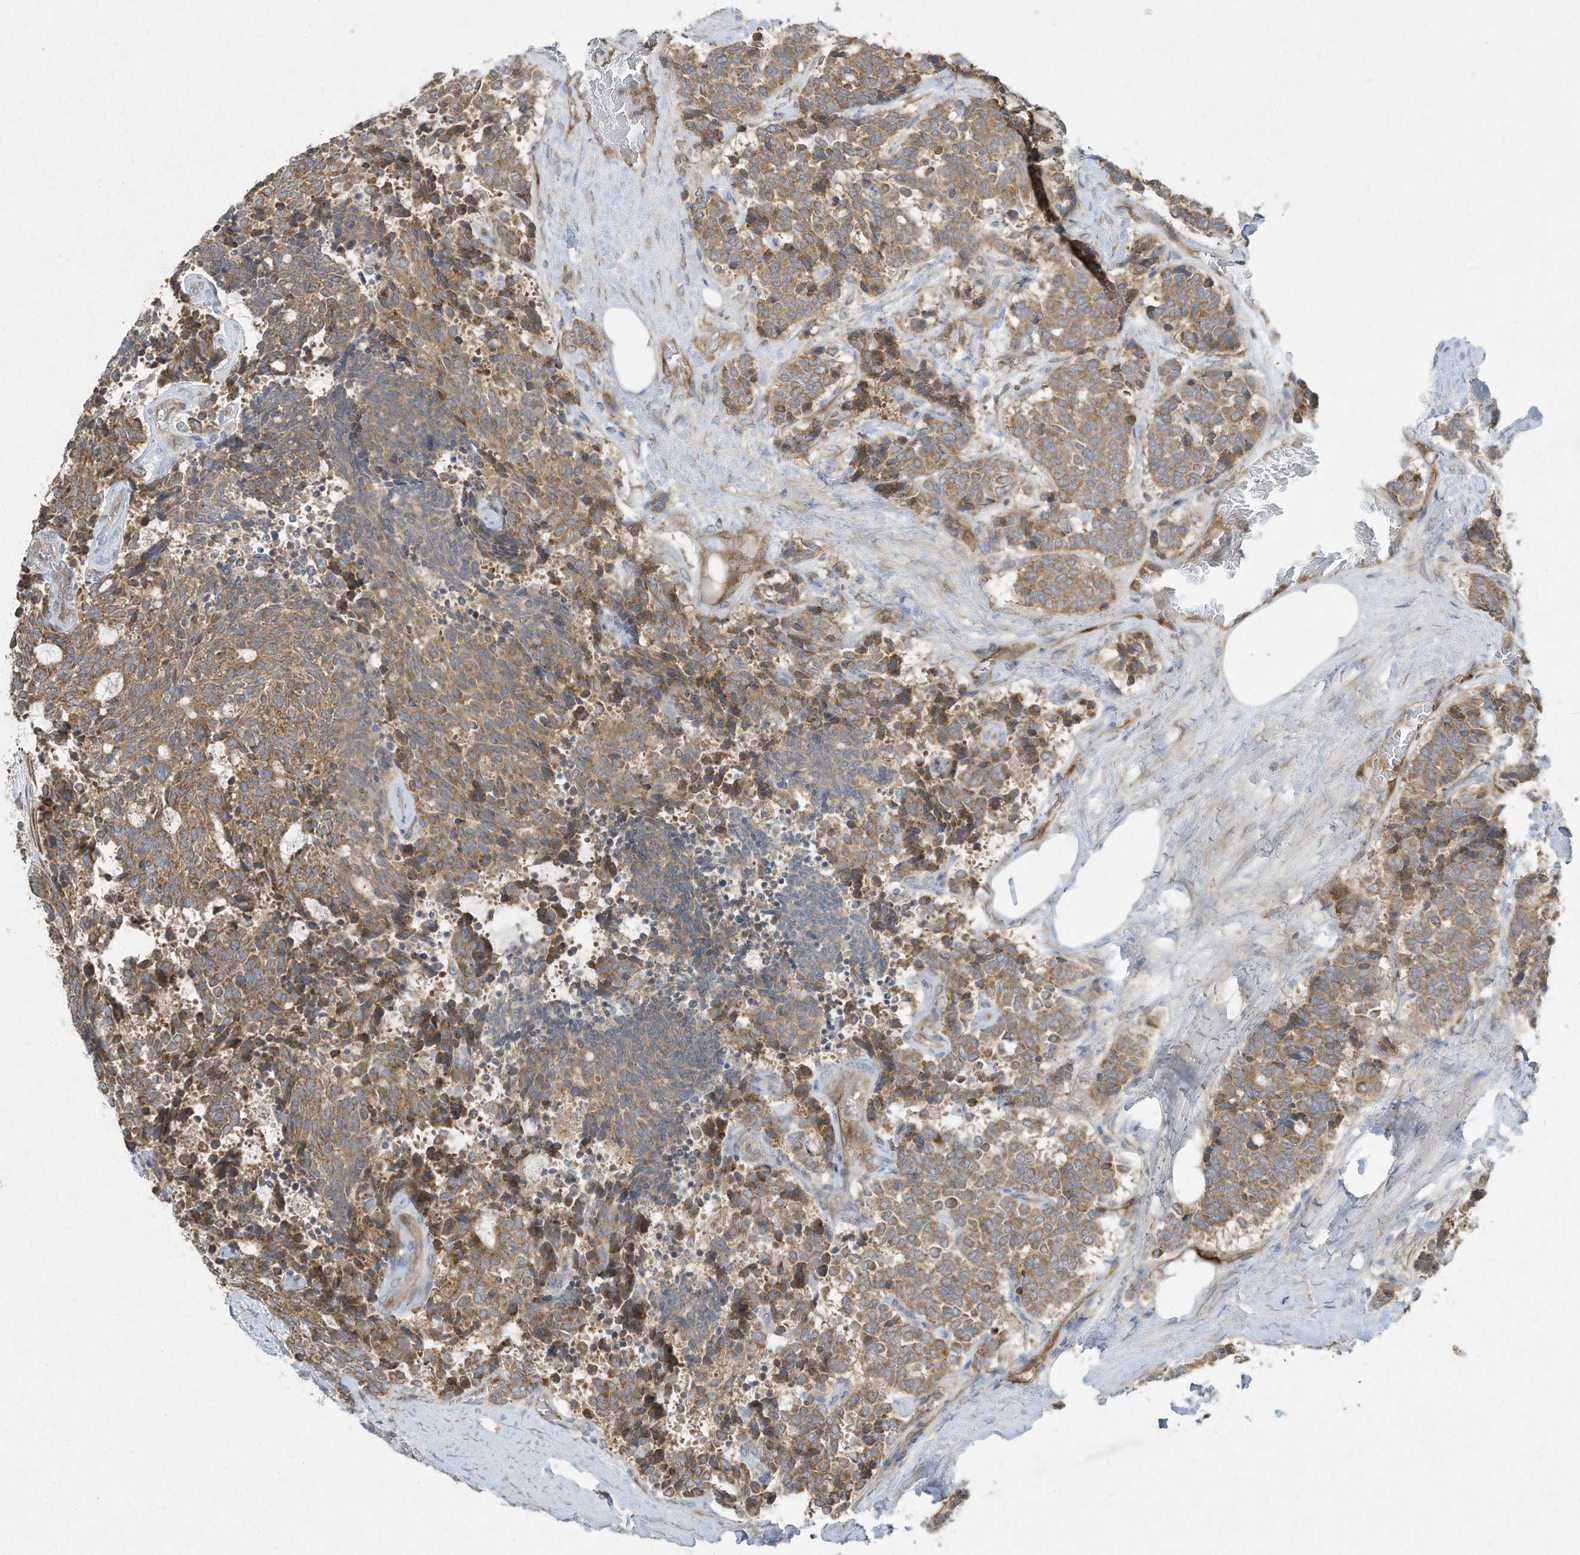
{"staining": {"intensity": "moderate", "quantity": ">75%", "location": "cytoplasmic/membranous"}, "tissue": "carcinoid", "cell_type": "Tumor cells", "image_type": "cancer", "snomed": [{"axis": "morphology", "description": "Carcinoid, malignant, NOS"}, {"axis": "topography", "description": "Pancreas"}], "caption": "DAB (3,3'-diaminobenzidine) immunohistochemical staining of carcinoid displays moderate cytoplasmic/membranous protein positivity in approximately >75% of tumor cells.", "gene": "SYNJ2", "patient": {"sex": "female", "age": 54}}